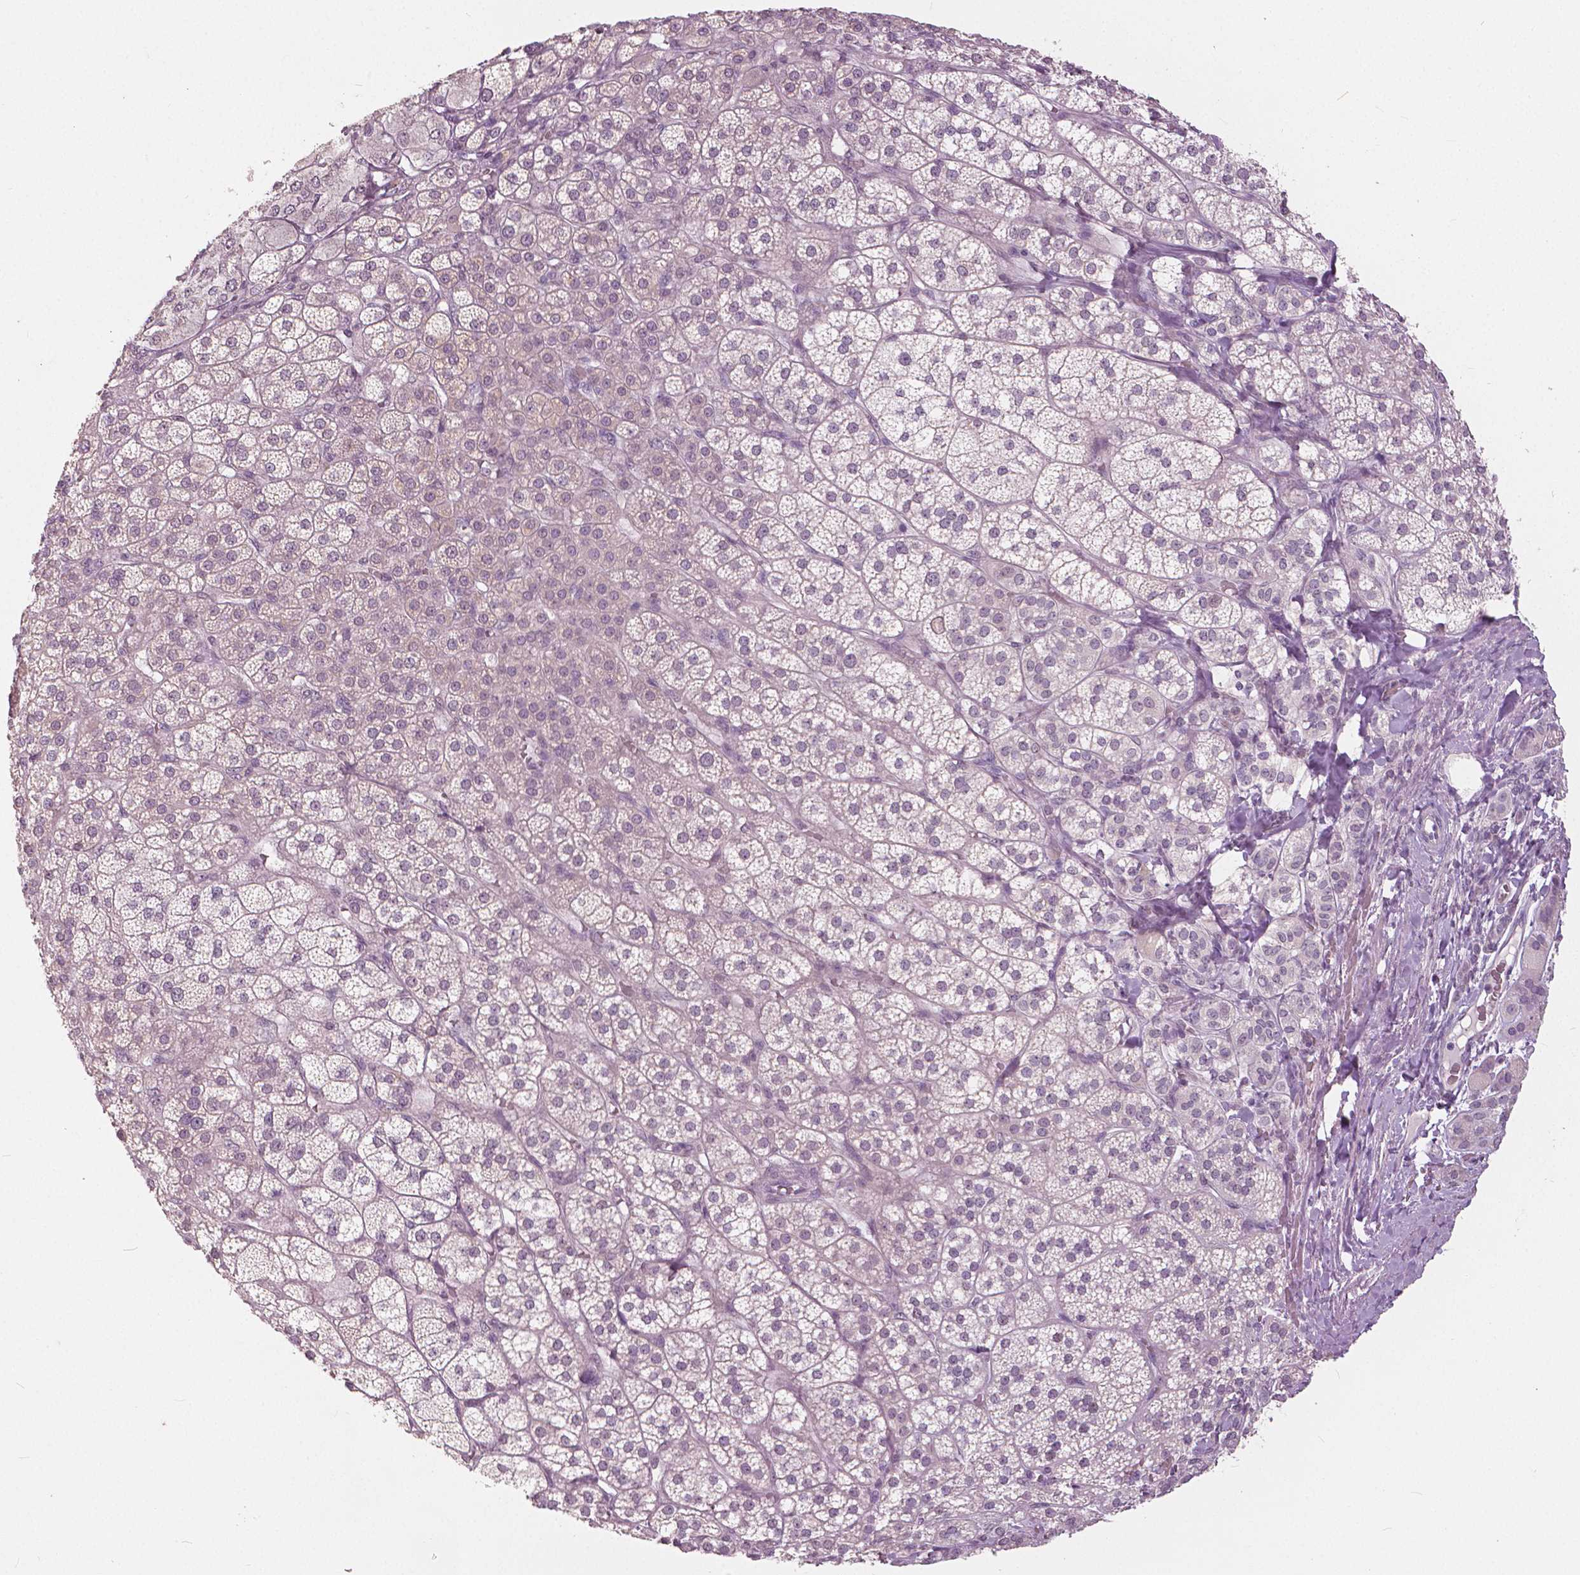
{"staining": {"intensity": "negative", "quantity": "none", "location": "none"}, "tissue": "adrenal gland", "cell_type": "Glandular cells", "image_type": "normal", "snomed": [{"axis": "morphology", "description": "Normal tissue, NOS"}, {"axis": "topography", "description": "Adrenal gland"}], "caption": "The immunohistochemistry photomicrograph has no significant expression in glandular cells of adrenal gland.", "gene": "NANOG", "patient": {"sex": "female", "age": 60}}